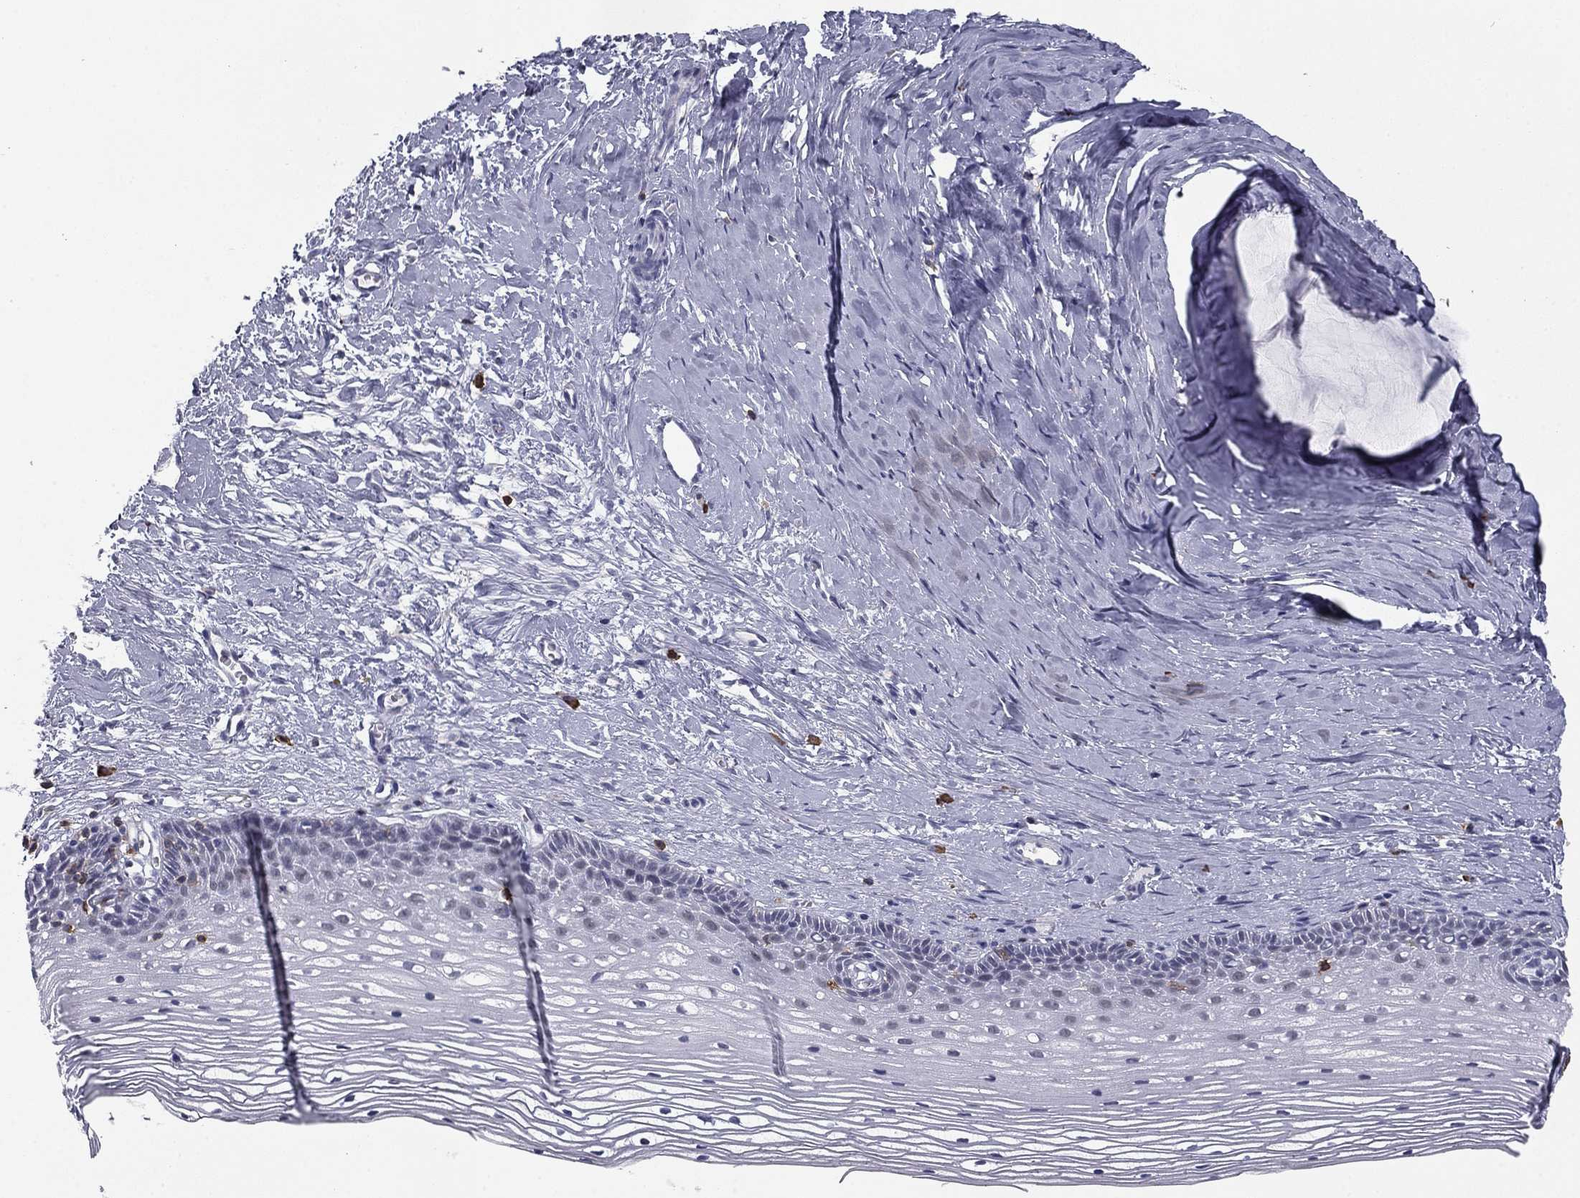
{"staining": {"intensity": "negative", "quantity": "none", "location": "none"}, "tissue": "cervix", "cell_type": "Squamous epithelial cells", "image_type": "normal", "snomed": [{"axis": "morphology", "description": "Normal tissue, NOS"}, {"axis": "topography", "description": "Cervix"}], "caption": "Immunohistochemical staining of benign human cervix demonstrates no significant staining in squamous epithelial cells. (DAB (3,3'-diaminobenzidine) immunohistochemistry visualized using brightfield microscopy, high magnification).", "gene": "TRAT1", "patient": {"sex": "female", "age": 40}}